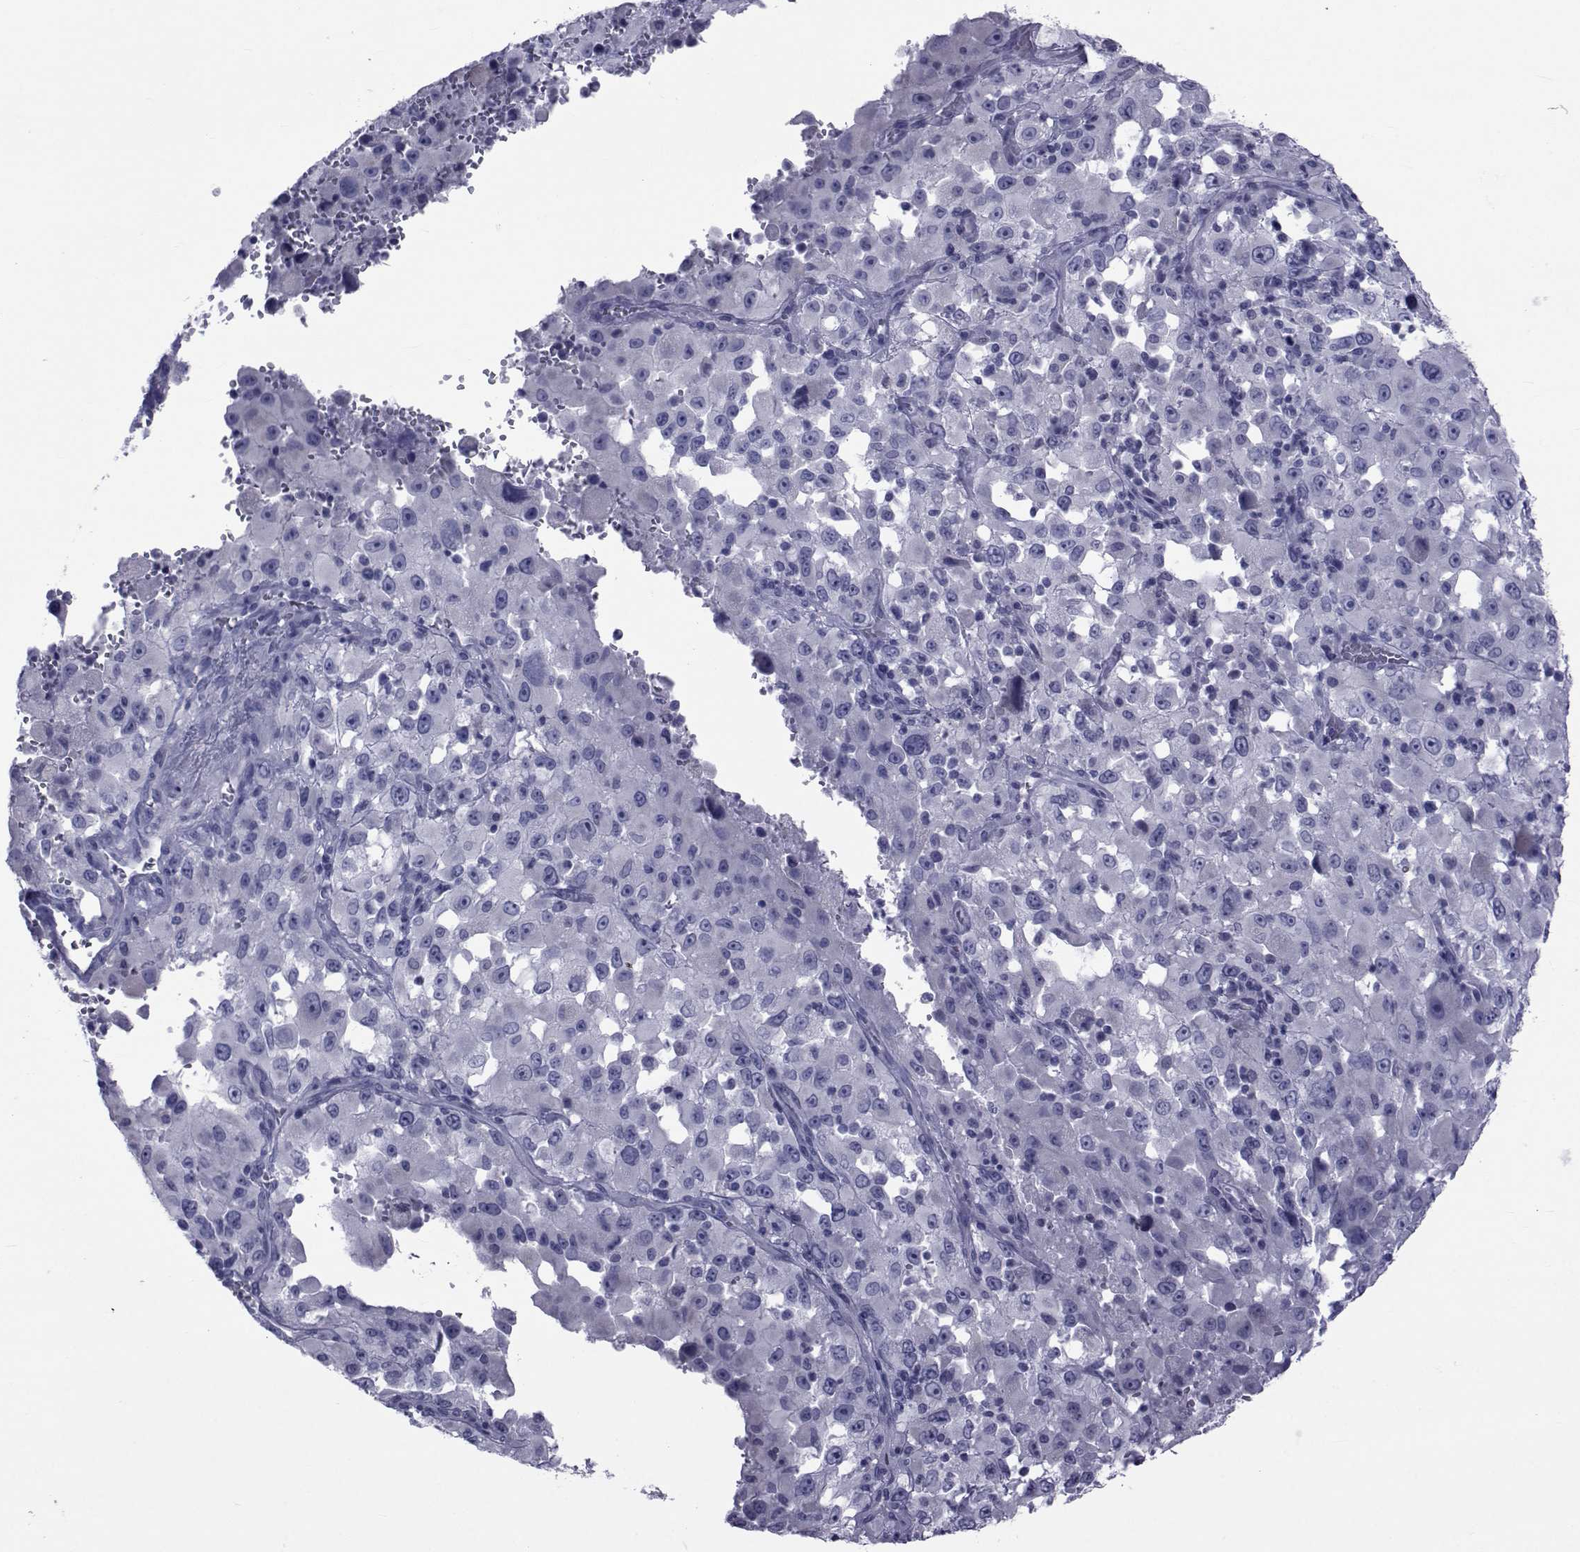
{"staining": {"intensity": "negative", "quantity": "none", "location": "none"}, "tissue": "melanoma", "cell_type": "Tumor cells", "image_type": "cancer", "snomed": [{"axis": "morphology", "description": "Malignant melanoma, Metastatic site"}, {"axis": "topography", "description": "Soft tissue"}], "caption": "Melanoma was stained to show a protein in brown. There is no significant positivity in tumor cells.", "gene": "GKAP1", "patient": {"sex": "male", "age": 50}}